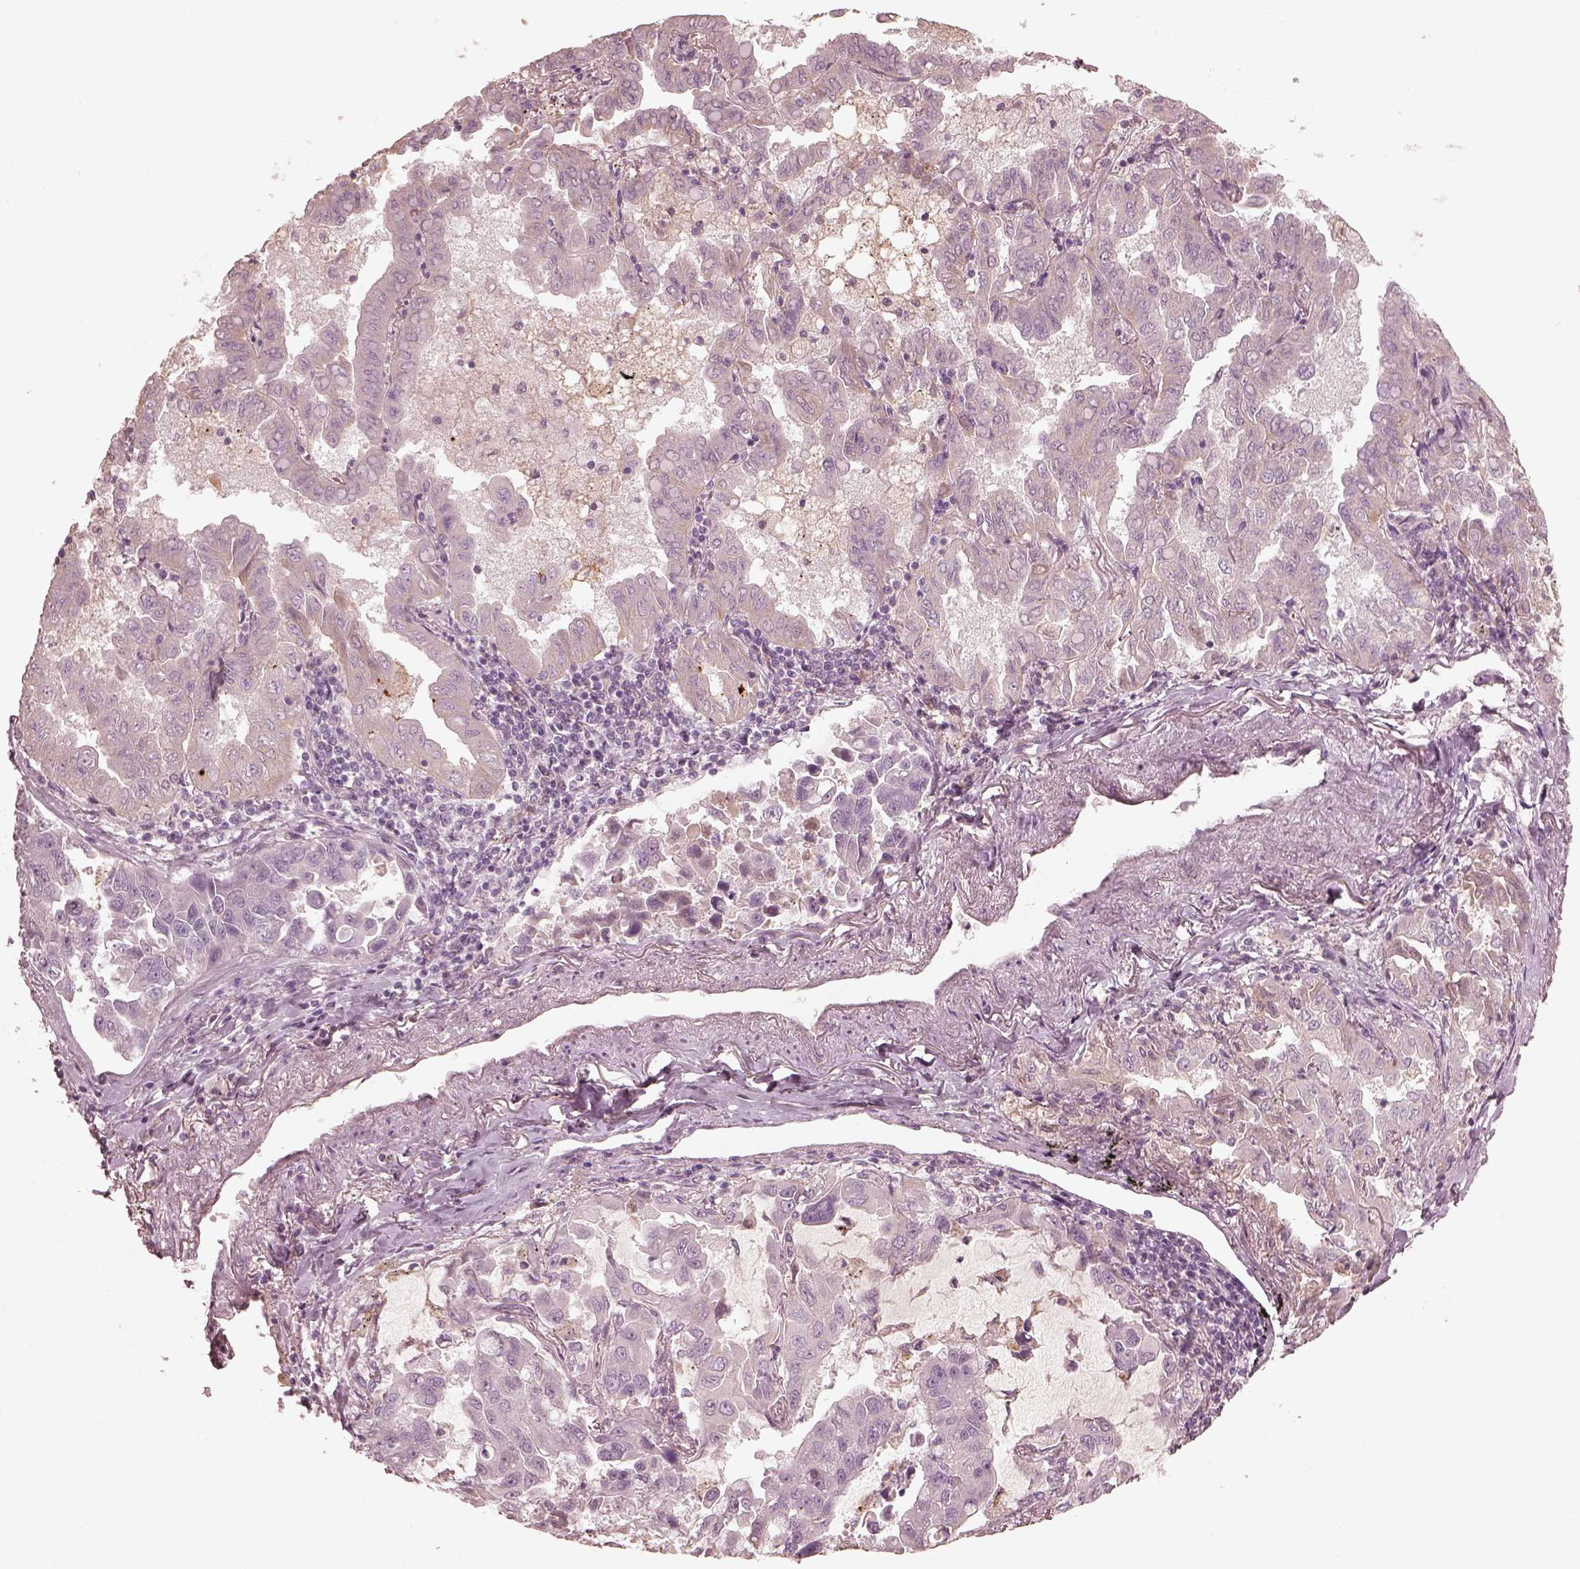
{"staining": {"intensity": "negative", "quantity": "none", "location": "none"}, "tissue": "lung cancer", "cell_type": "Tumor cells", "image_type": "cancer", "snomed": [{"axis": "morphology", "description": "Adenocarcinoma, NOS"}, {"axis": "topography", "description": "Lung"}], "caption": "Lung cancer stained for a protein using immunohistochemistry (IHC) demonstrates no staining tumor cells.", "gene": "VWA5B1", "patient": {"sex": "male", "age": 64}}